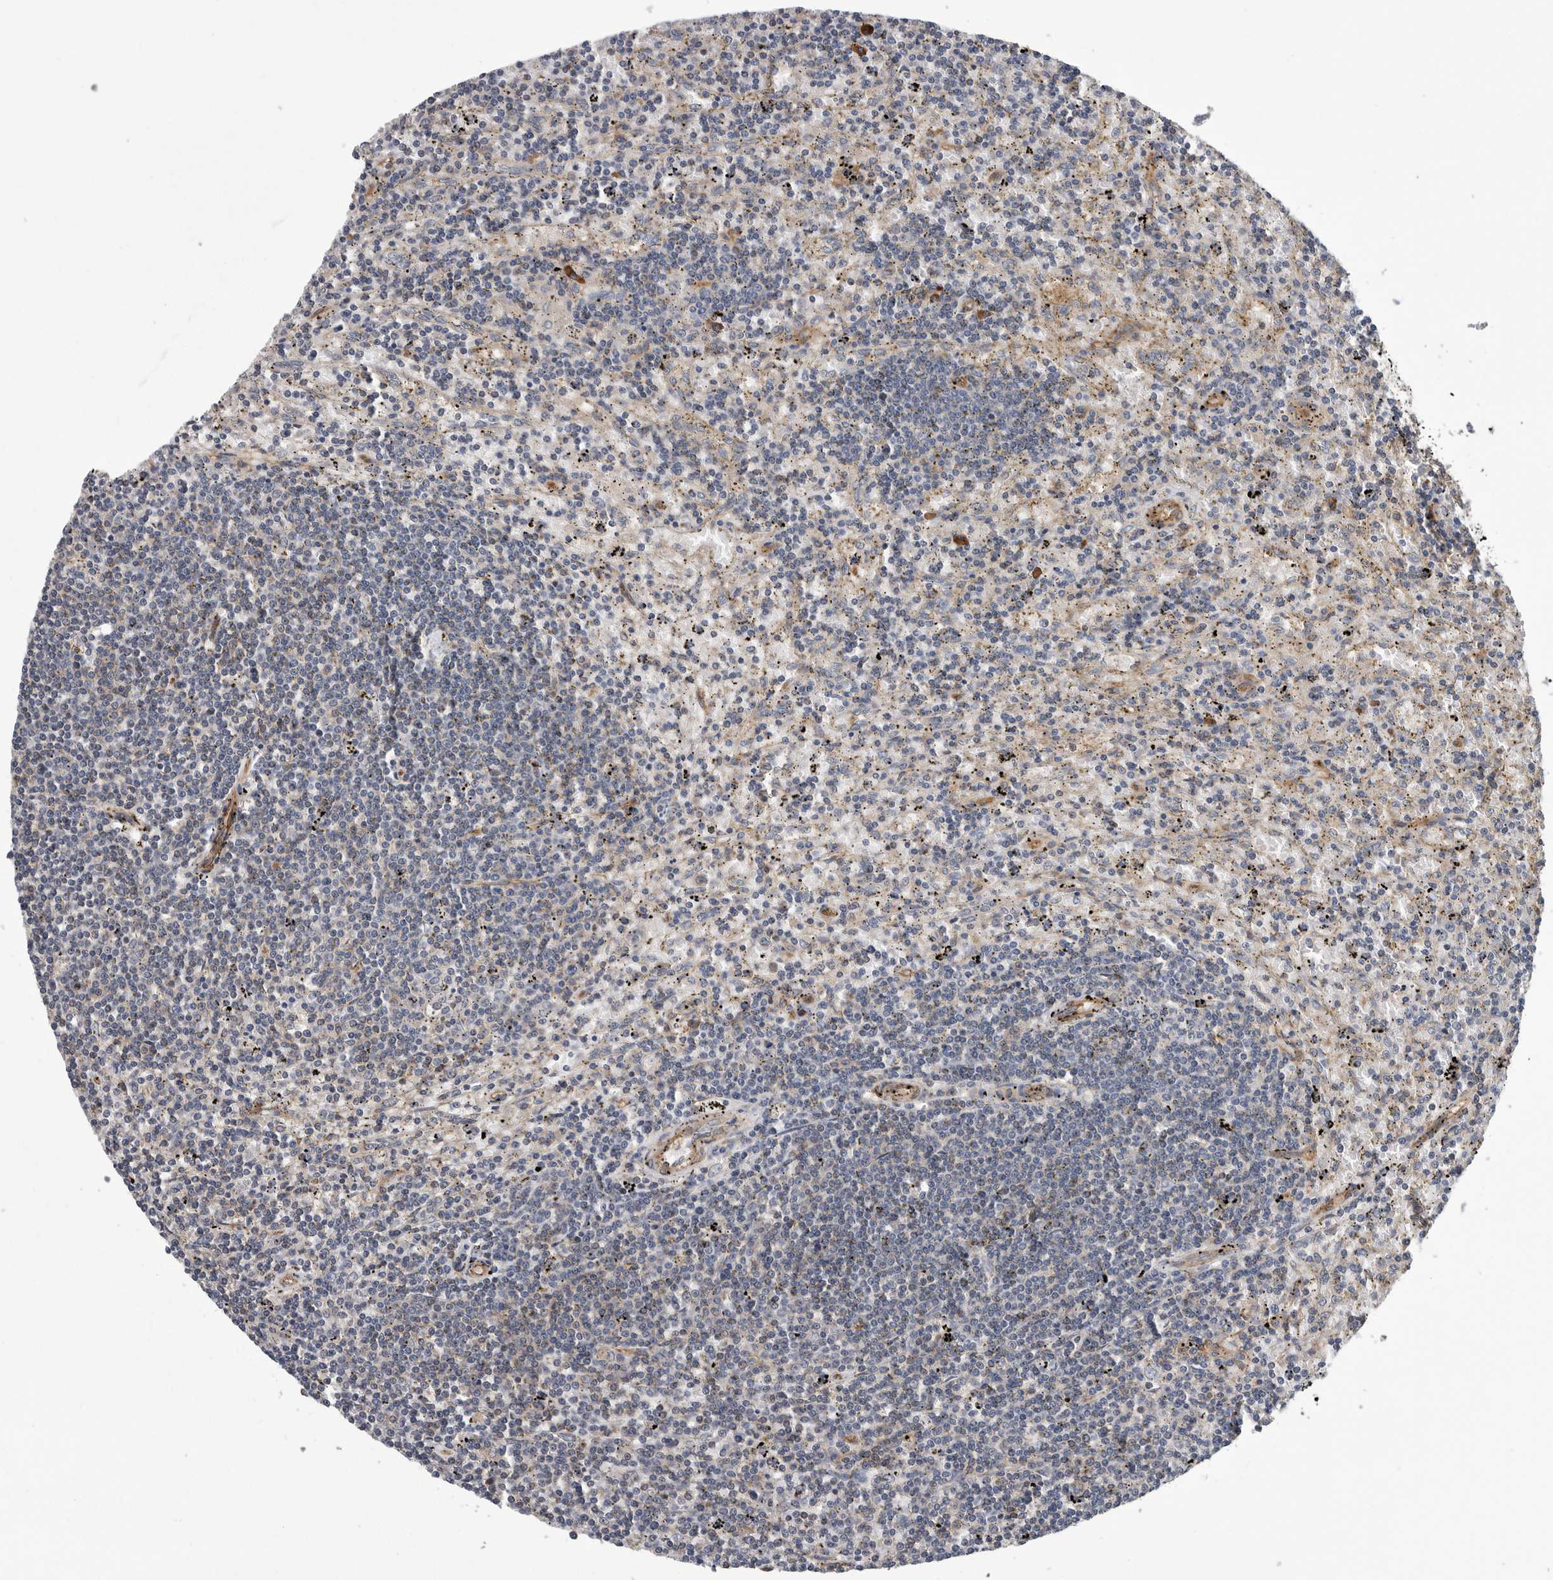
{"staining": {"intensity": "negative", "quantity": "none", "location": "none"}, "tissue": "lymphoma", "cell_type": "Tumor cells", "image_type": "cancer", "snomed": [{"axis": "morphology", "description": "Malignant lymphoma, non-Hodgkin's type, Low grade"}, {"axis": "topography", "description": "Spleen"}], "caption": "DAB immunohistochemical staining of low-grade malignant lymphoma, non-Hodgkin's type reveals no significant staining in tumor cells. (Immunohistochemistry (ihc), brightfield microscopy, high magnification).", "gene": "OXR1", "patient": {"sex": "male", "age": 76}}